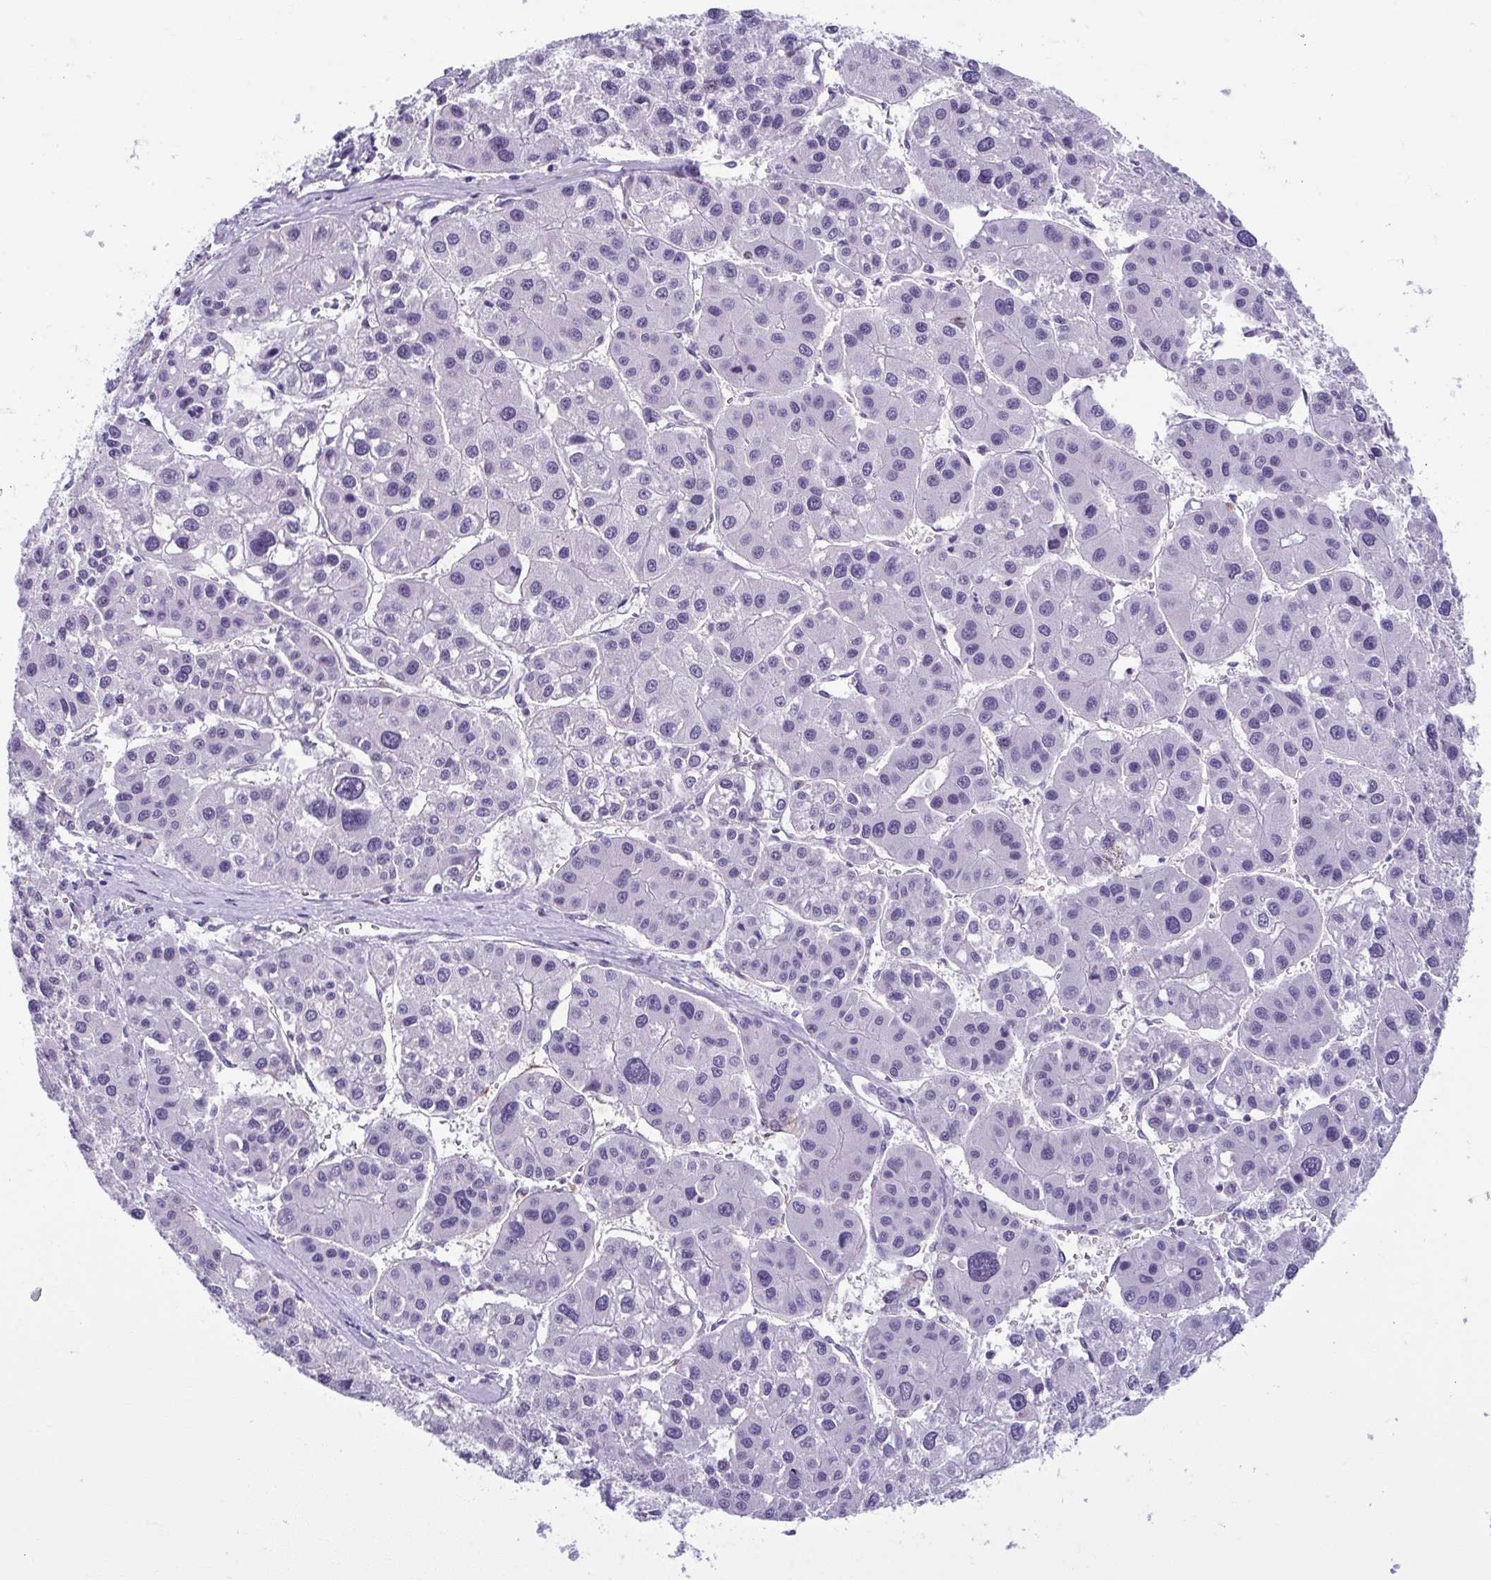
{"staining": {"intensity": "negative", "quantity": "none", "location": "none"}, "tissue": "liver cancer", "cell_type": "Tumor cells", "image_type": "cancer", "snomed": [{"axis": "morphology", "description": "Carcinoma, Hepatocellular, NOS"}, {"axis": "topography", "description": "Liver"}], "caption": "The image displays no significant staining in tumor cells of hepatocellular carcinoma (liver).", "gene": "SERPINI1", "patient": {"sex": "male", "age": 73}}